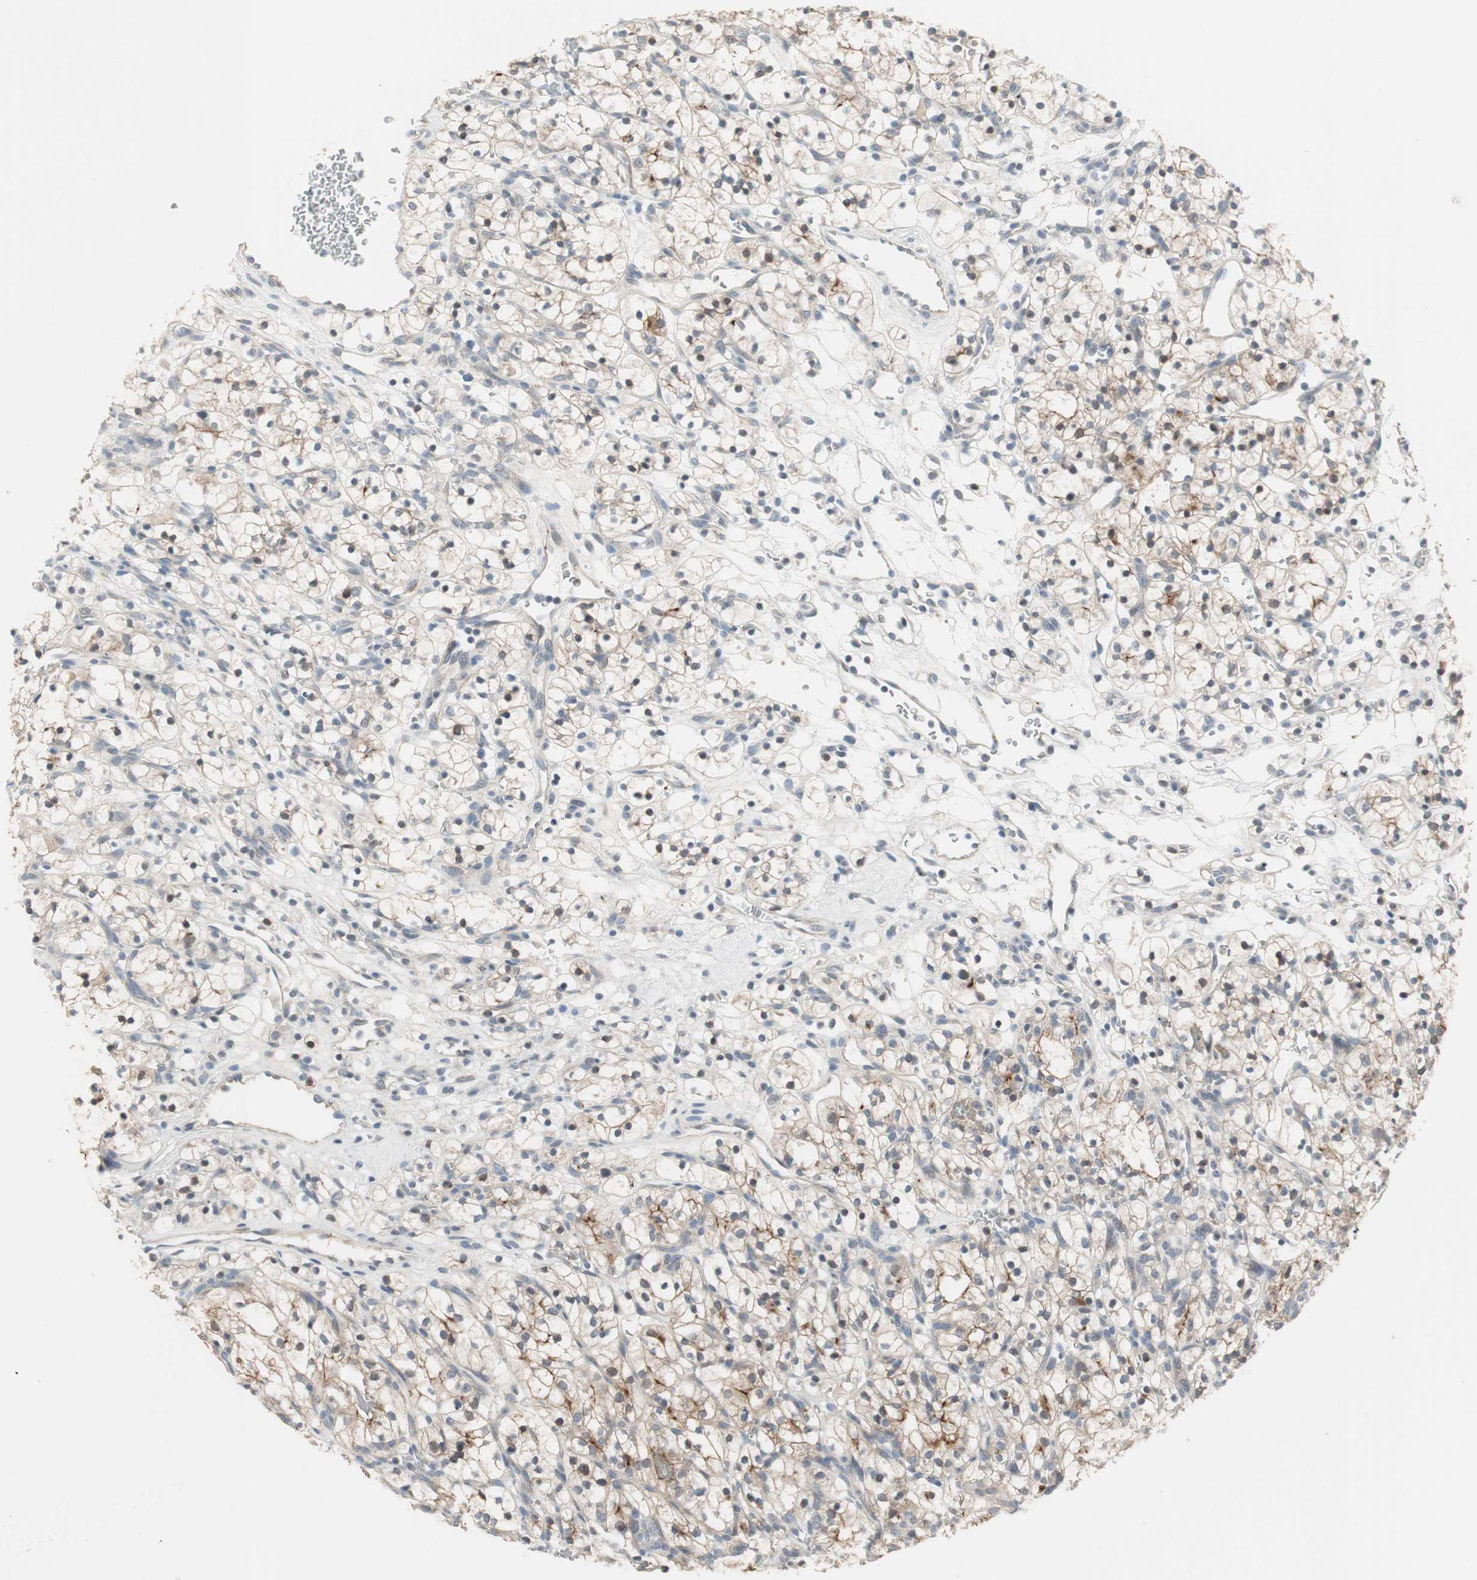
{"staining": {"intensity": "moderate", "quantity": "25%-75%", "location": "cytoplasmic/membranous"}, "tissue": "renal cancer", "cell_type": "Tumor cells", "image_type": "cancer", "snomed": [{"axis": "morphology", "description": "Adenocarcinoma, NOS"}, {"axis": "topography", "description": "Kidney"}], "caption": "This histopathology image exhibits adenocarcinoma (renal) stained with immunohistochemistry to label a protein in brown. The cytoplasmic/membranous of tumor cells show moderate positivity for the protein. Nuclei are counter-stained blue.", "gene": "PDZK1", "patient": {"sex": "female", "age": 57}}